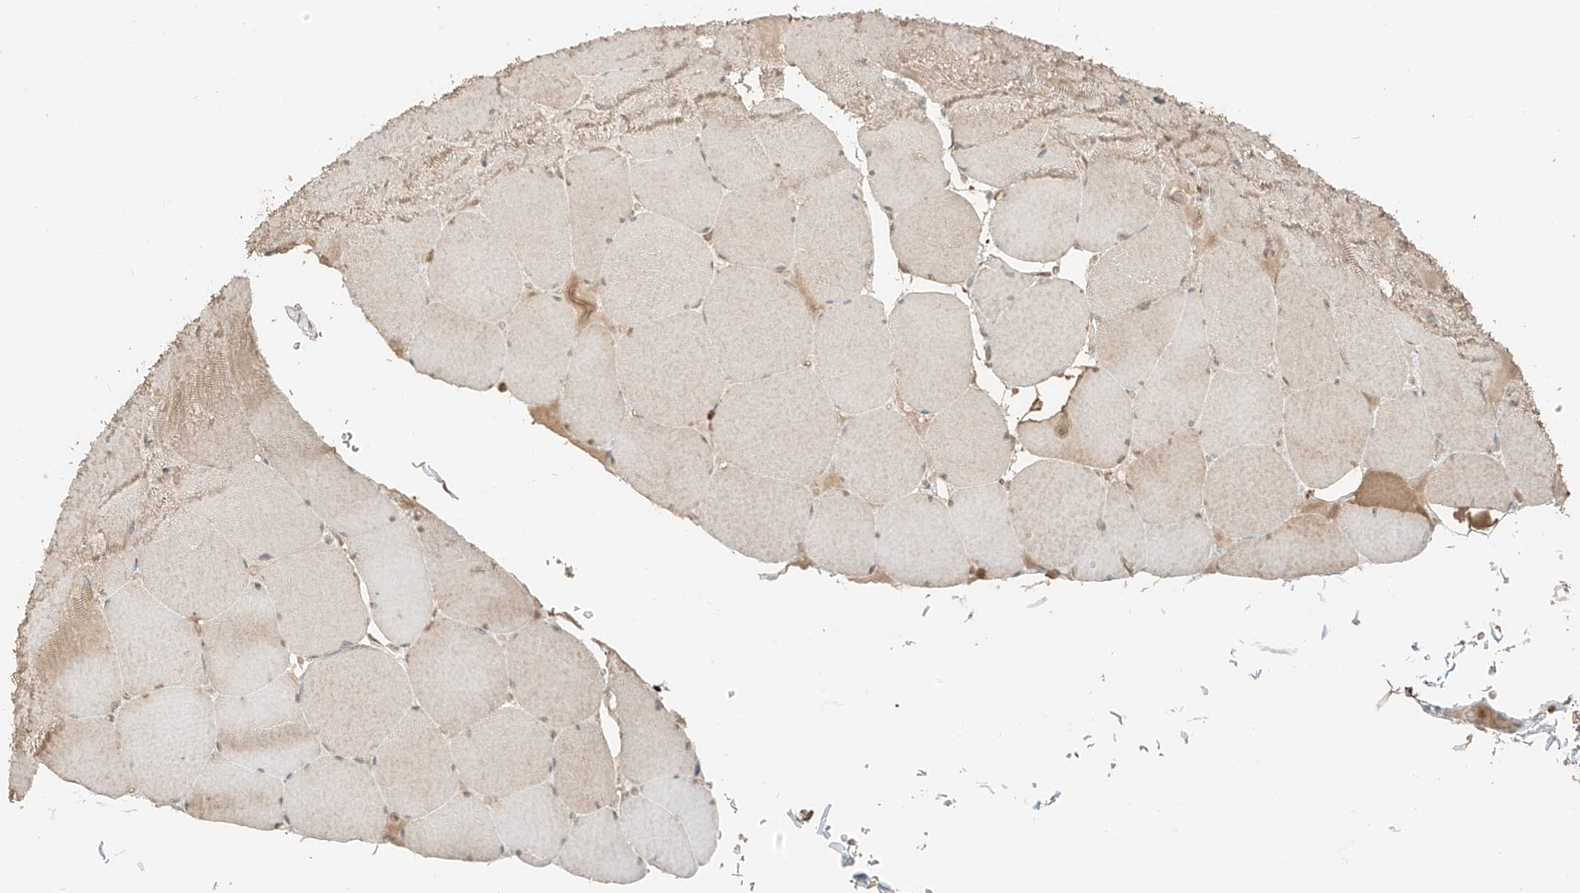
{"staining": {"intensity": "weak", "quantity": "25%-75%", "location": "cytoplasmic/membranous"}, "tissue": "skeletal muscle", "cell_type": "Myocytes", "image_type": "normal", "snomed": [{"axis": "morphology", "description": "Normal tissue, NOS"}, {"axis": "topography", "description": "Skeletal muscle"}, {"axis": "topography", "description": "Head-Neck"}], "caption": "Immunohistochemistry (IHC) histopathology image of unremarkable skeletal muscle stained for a protein (brown), which shows low levels of weak cytoplasmic/membranous positivity in approximately 25%-75% of myocytes.", "gene": "RFTN2", "patient": {"sex": "male", "age": 66}}